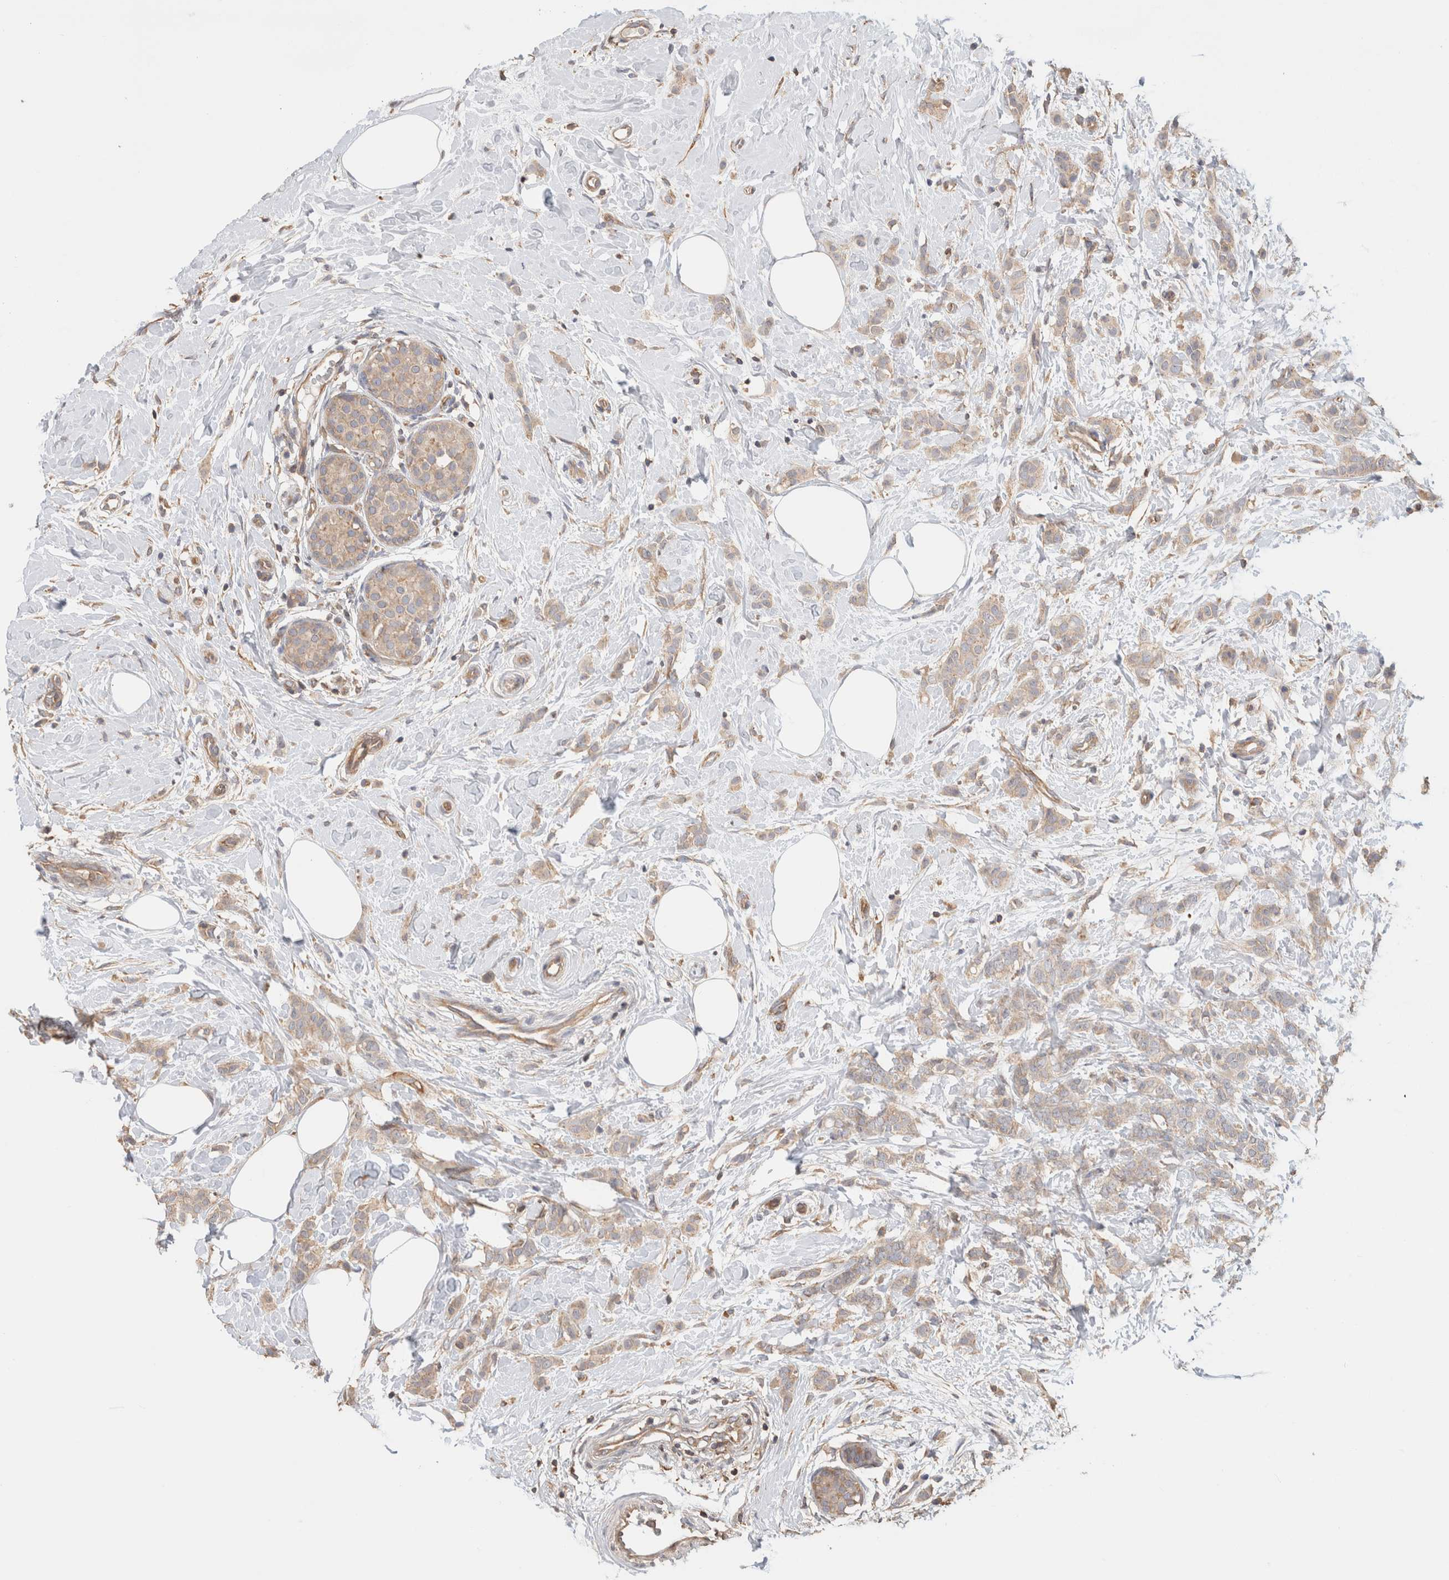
{"staining": {"intensity": "weak", "quantity": ">75%", "location": "cytoplasmic/membranous"}, "tissue": "breast cancer", "cell_type": "Tumor cells", "image_type": "cancer", "snomed": [{"axis": "morphology", "description": "Lobular carcinoma, in situ"}, {"axis": "morphology", "description": "Lobular carcinoma"}, {"axis": "topography", "description": "Breast"}], "caption": "The immunohistochemical stain labels weak cytoplasmic/membranous staining in tumor cells of lobular carcinoma (breast) tissue.", "gene": "CFAP418", "patient": {"sex": "female", "age": 41}}